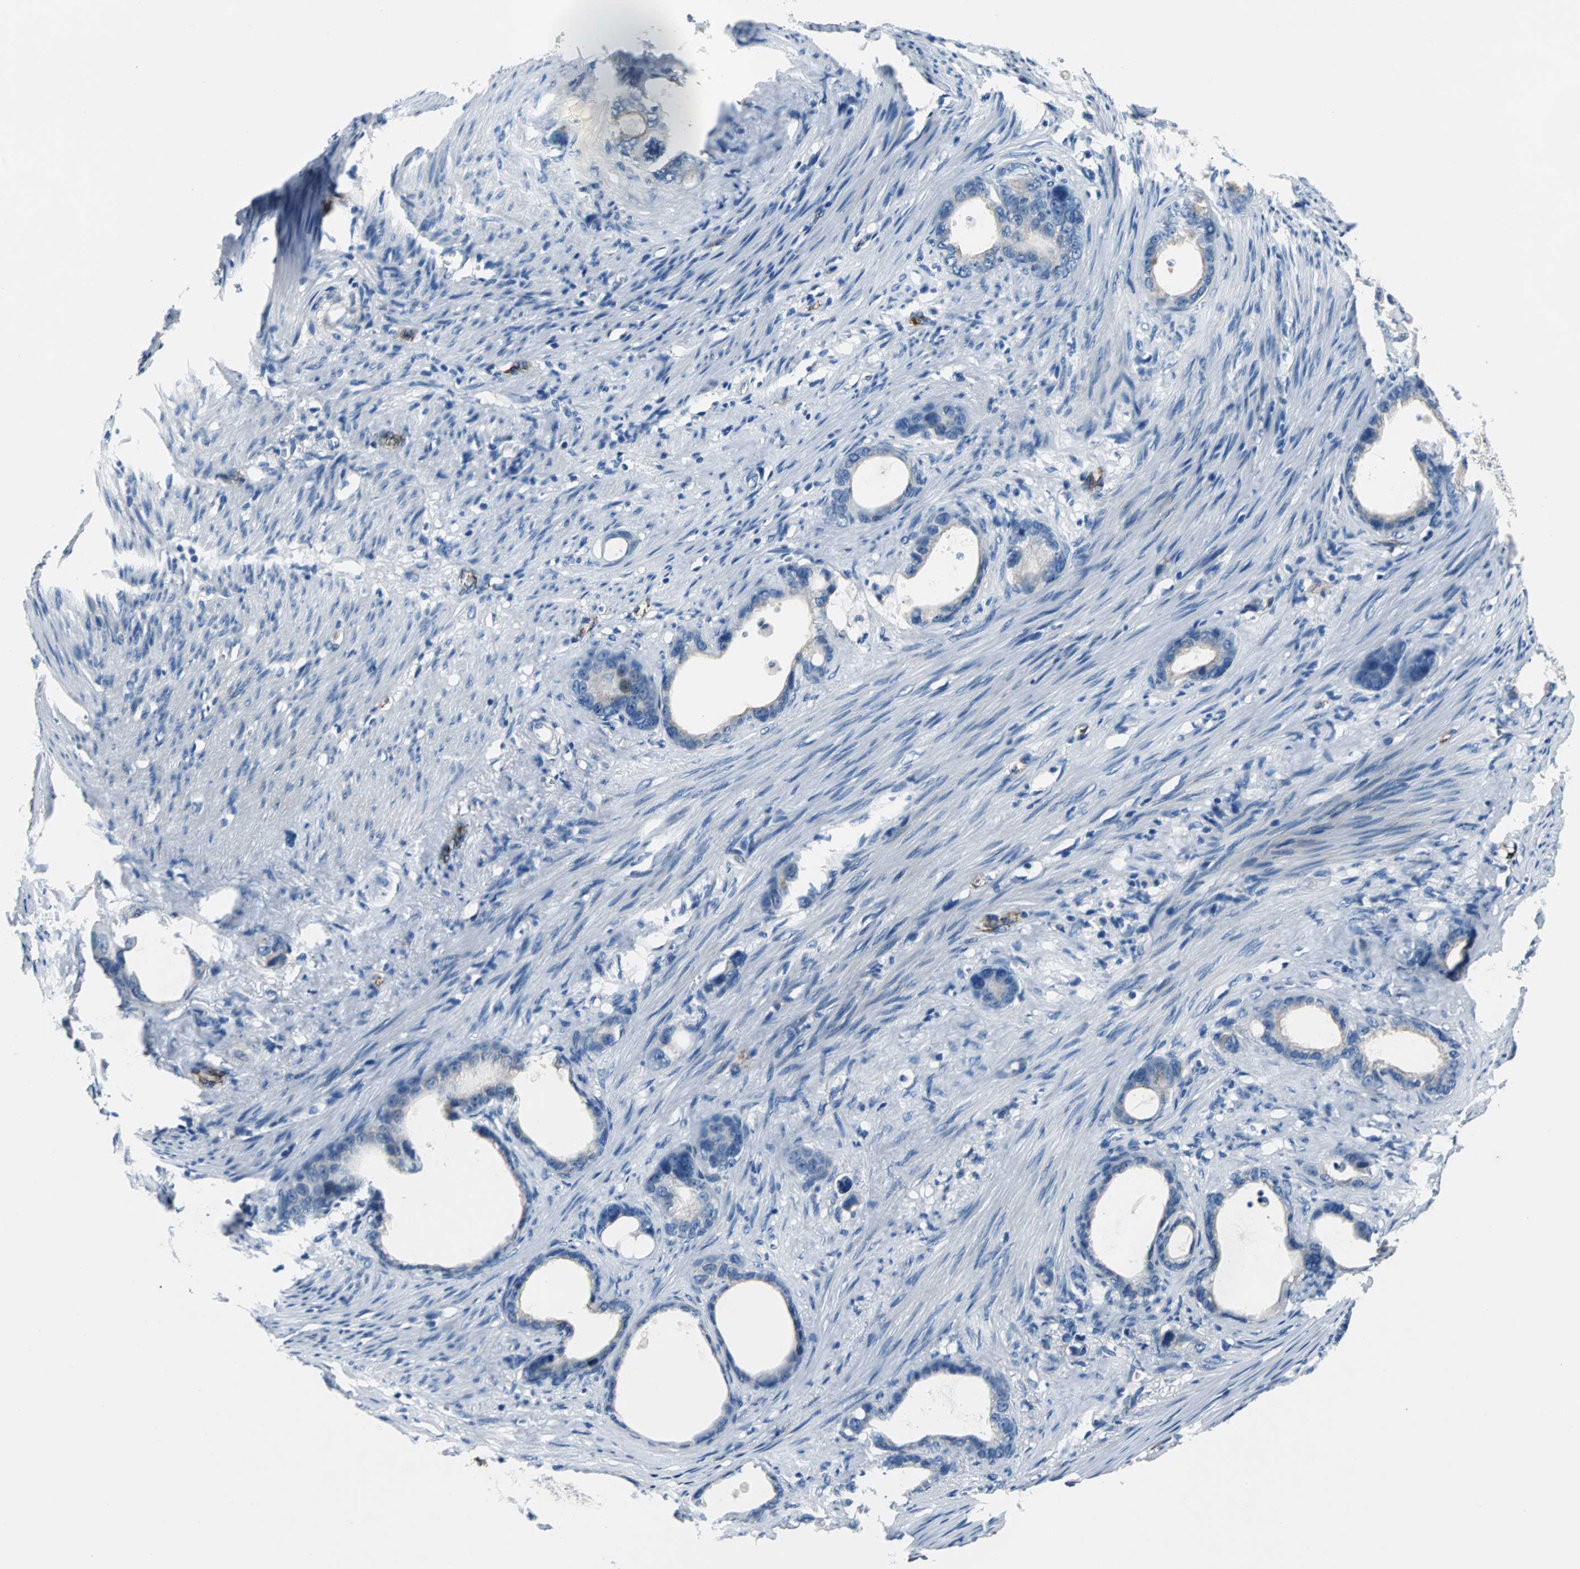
{"staining": {"intensity": "moderate", "quantity": "<25%", "location": "cytoplasmic/membranous"}, "tissue": "stomach cancer", "cell_type": "Tumor cells", "image_type": "cancer", "snomed": [{"axis": "morphology", "description": "Adenocarcinoma, NOS"}, {"axis": "topography", "description": "Stomach"}], "caption": "About <25% of tumor cells in human adenocarcinoma (stomach) show moderate cytoplasmic/membranous protein expression as visualized by brown immunohistochemical staining.", "gene": "SELP", "patient": {"sex": "female", "age": 75}}